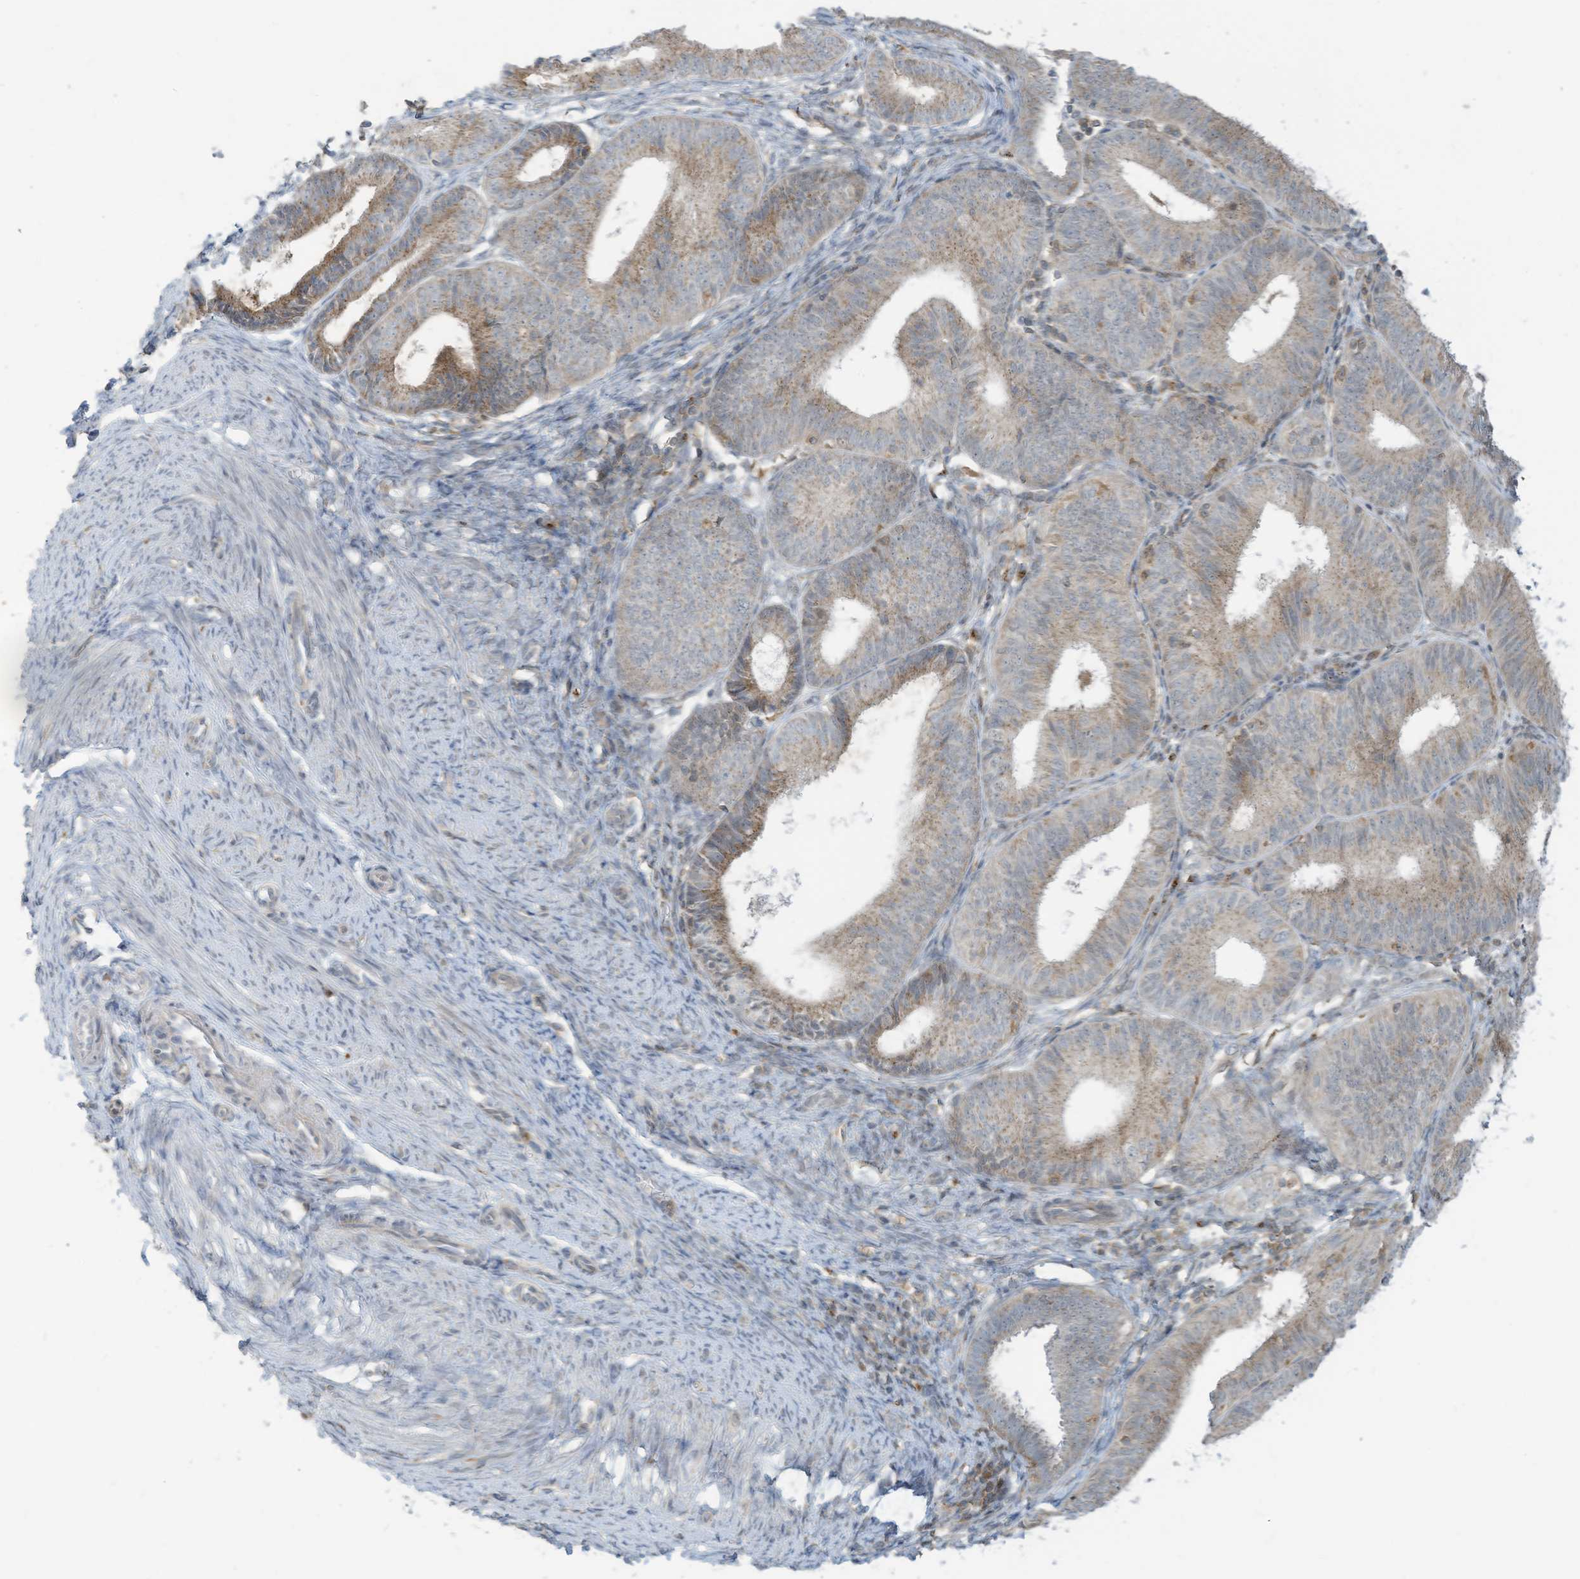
{"staining": {"intensity": "moderate", "quantity": "<25%", "location": "cytoplasmic/membranous"}, "tissue": "endometrial cancer", "cell_type": "Tumor cells", "image_type": "cancer", "snomed": [{"axis": "morphology", "description": "Adenocarcinoma, NOS"}, {"axis": "topography", "description": "Endometrium"}], "caption": "A micrograph of human endometrial cancer stained for a protein reveals moderate cytoplasmic/membranous brown staining in tumor cells.", "gene": "PARVG", "patient": {"sex": "female", "age": 51}}